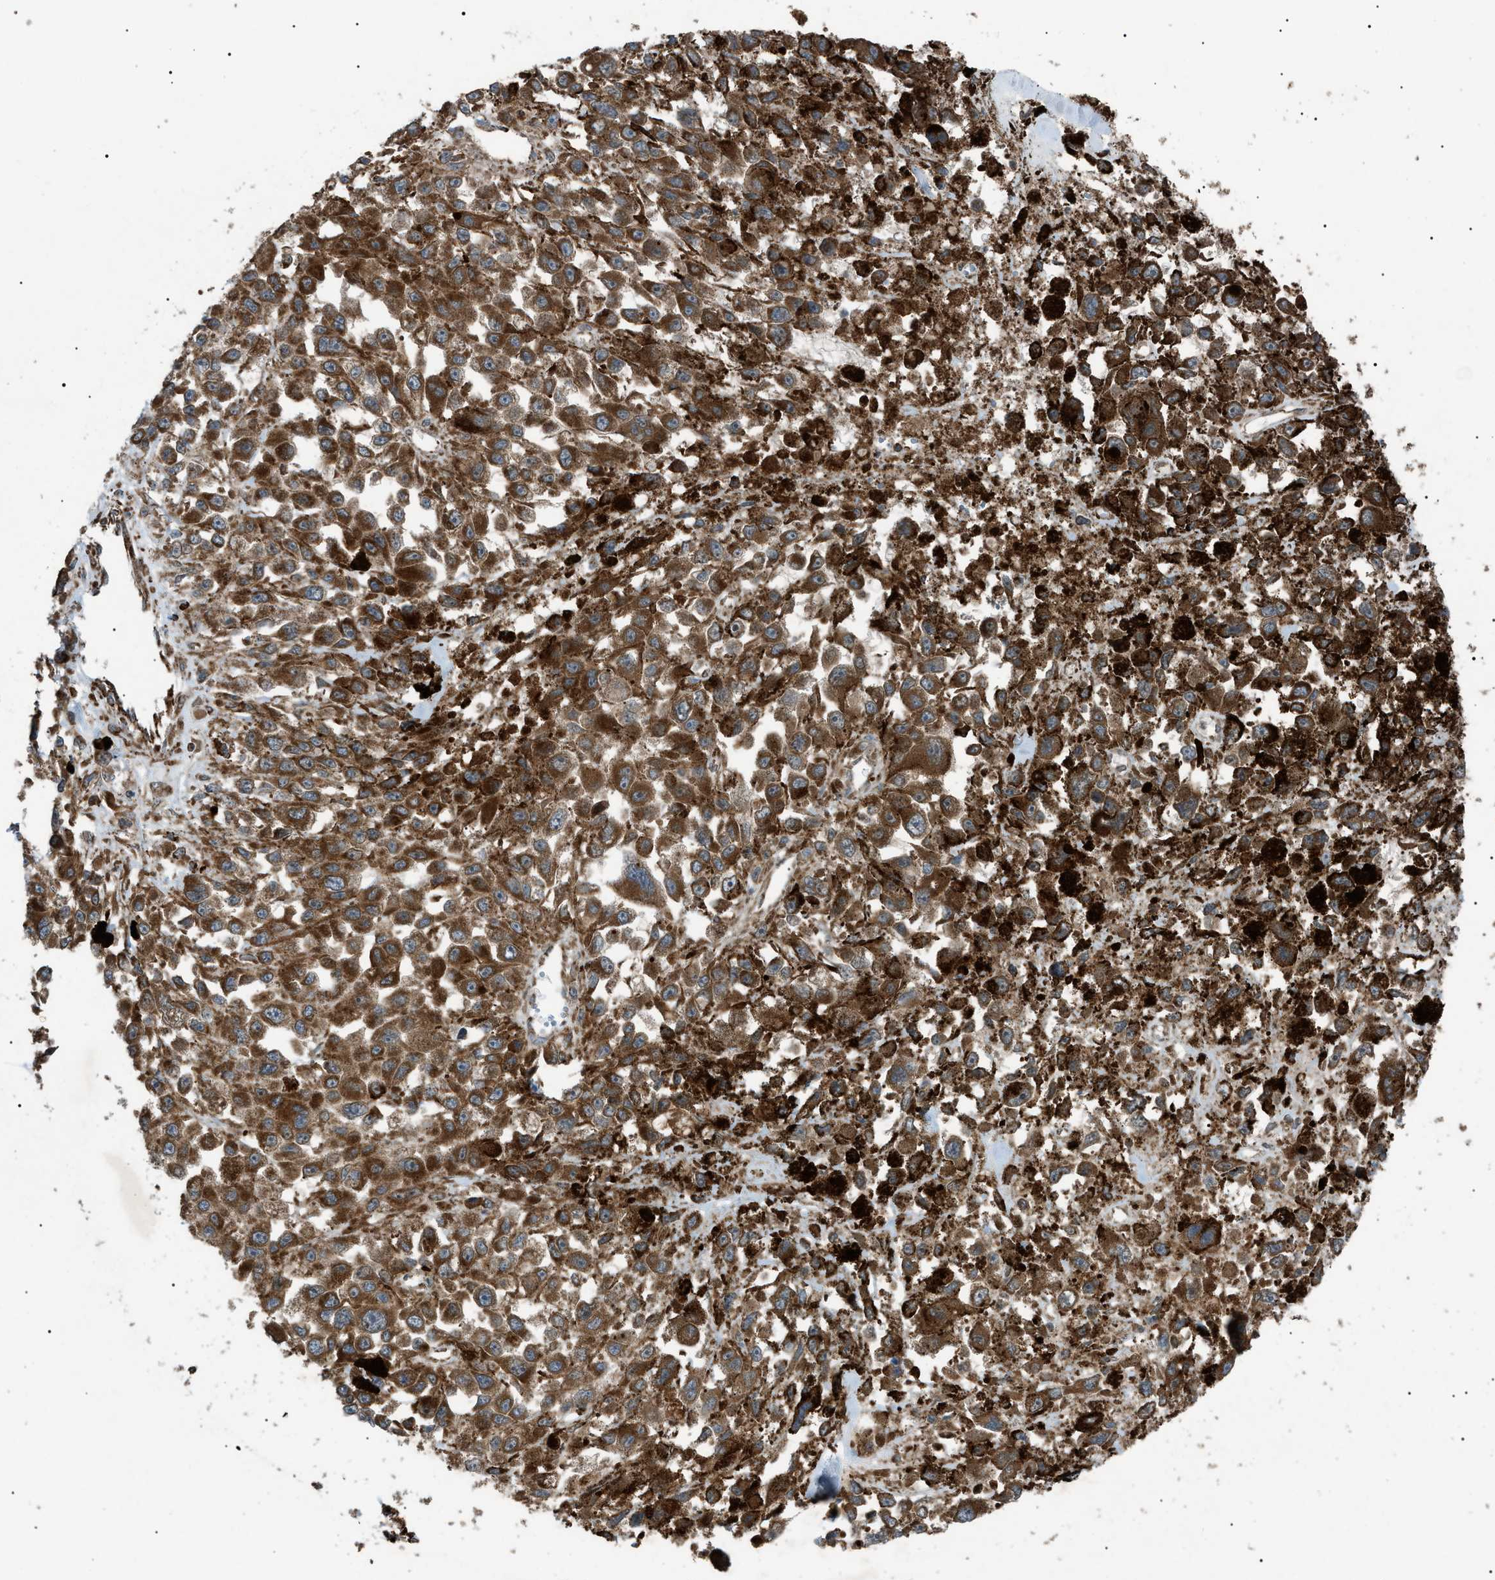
{"staining": {"intensity": "strong", "quantity": ">75%", "location": "cytoplasmic/membranous"}, "tissue": "melanoma", "cell_type": "Tumor cells", "image_type": "cancer", "snomed": [{"axis": "morphology", "description": "Malignant melanoma, Metastatic site"}, {"axis": "topography", "description": "Lymph node"}], "caption": "Protein staining of melanoma tissue demonstrates strong cytoplasmic/membranous positivity in approximately >75% of tumor cells.", "gene": "C1GALT1C1", "patient": {"sex": "male", "age": 59}}